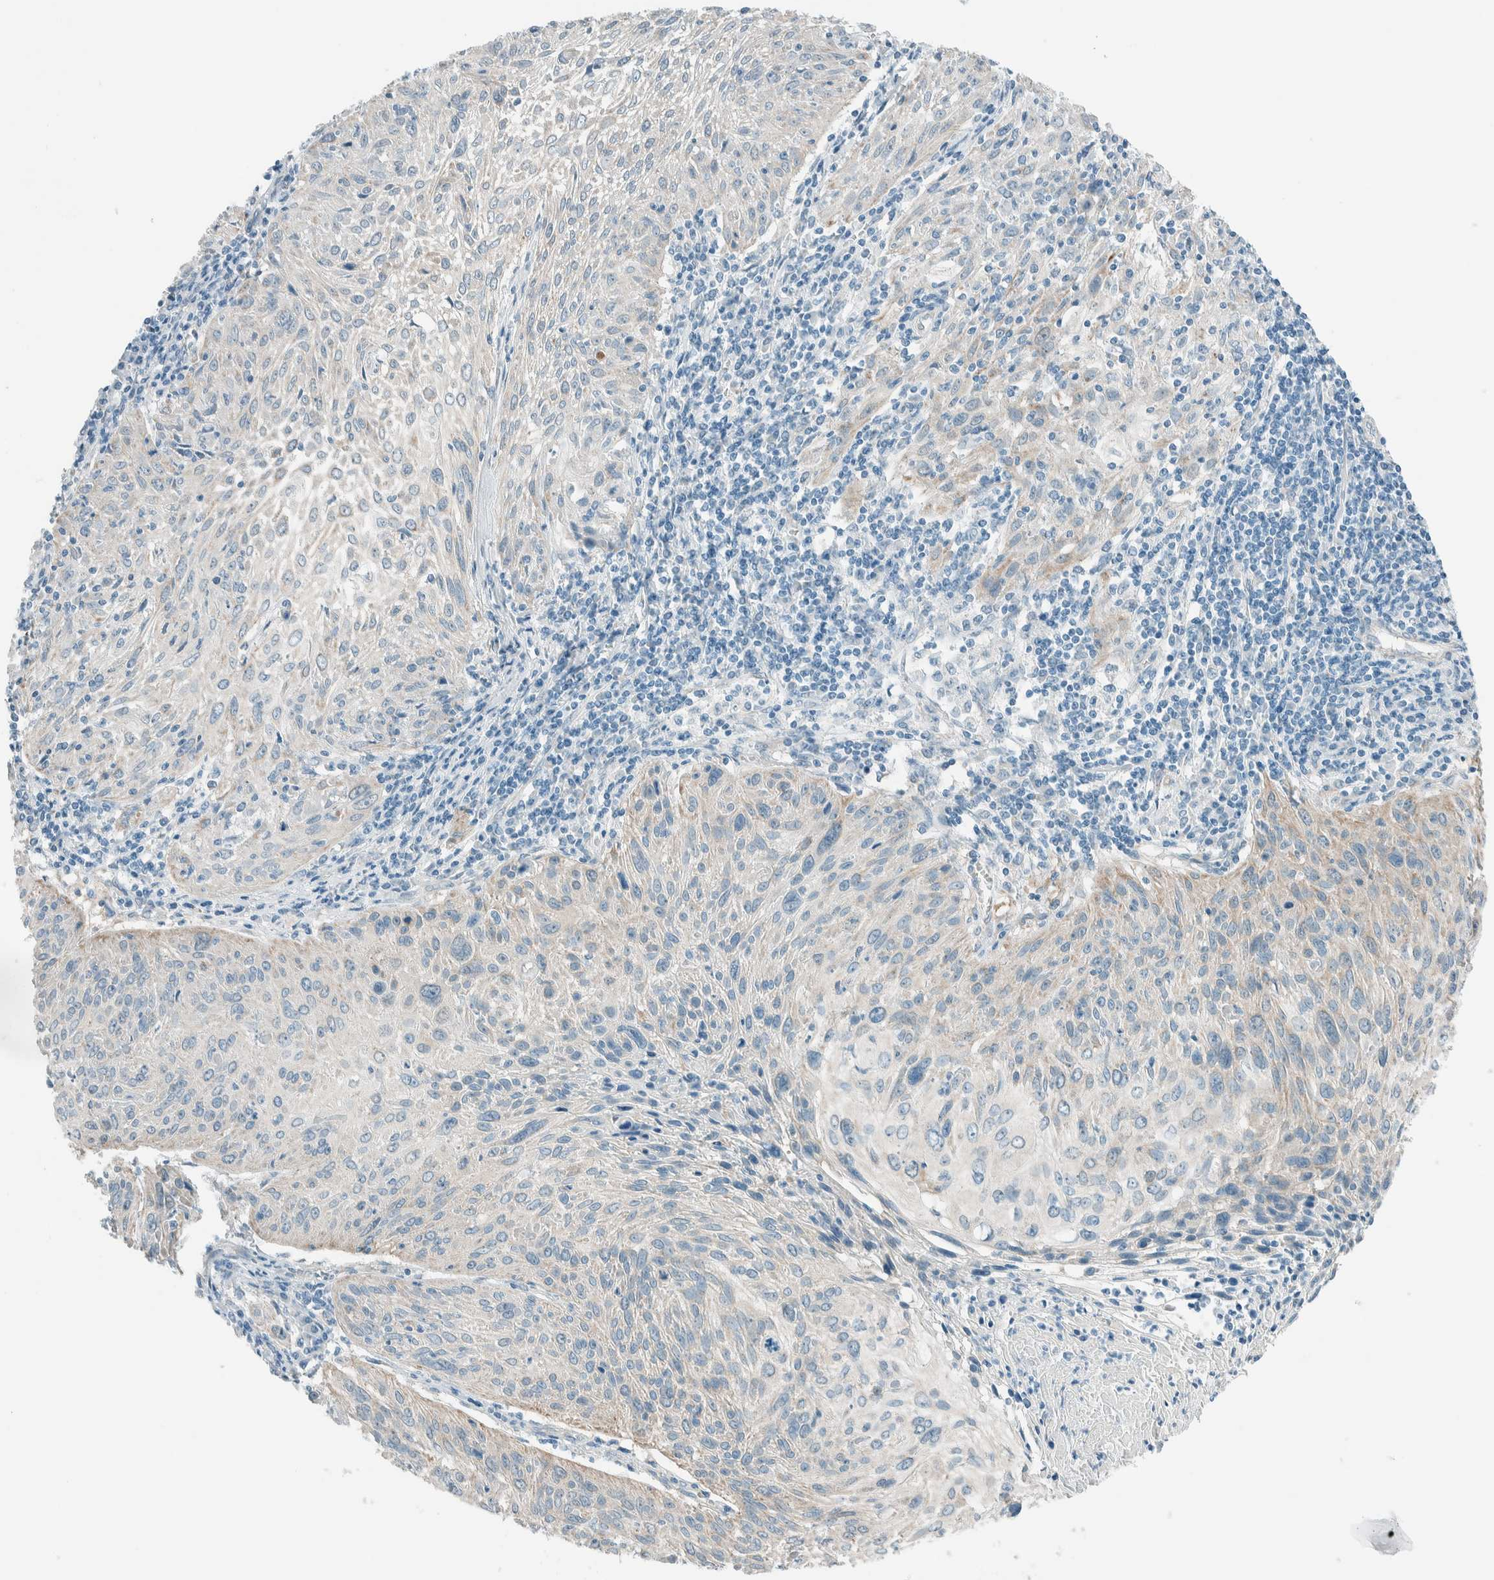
{"staining": {"intensity": "weak", "quantity": "<25%", "location": "cytoplasmic/membranous"}, "tissue": "cervical cancer", "cell_type": "Tumor cells", "image_type": "cancer", "snomed": [{"axis": "morphology", "description": "Squamous cell carcinoma, NOS"}, {"axis": "topography", "description": "Cervix"}], "caption": "This is an immunohistochemistry (IHC) photomicrograph of human squamous cell carcinoma (cervical). There is no staining in tumor cells.", "gene": "ALDH7A1", "patient": {"sex": "female", "age": 51}}